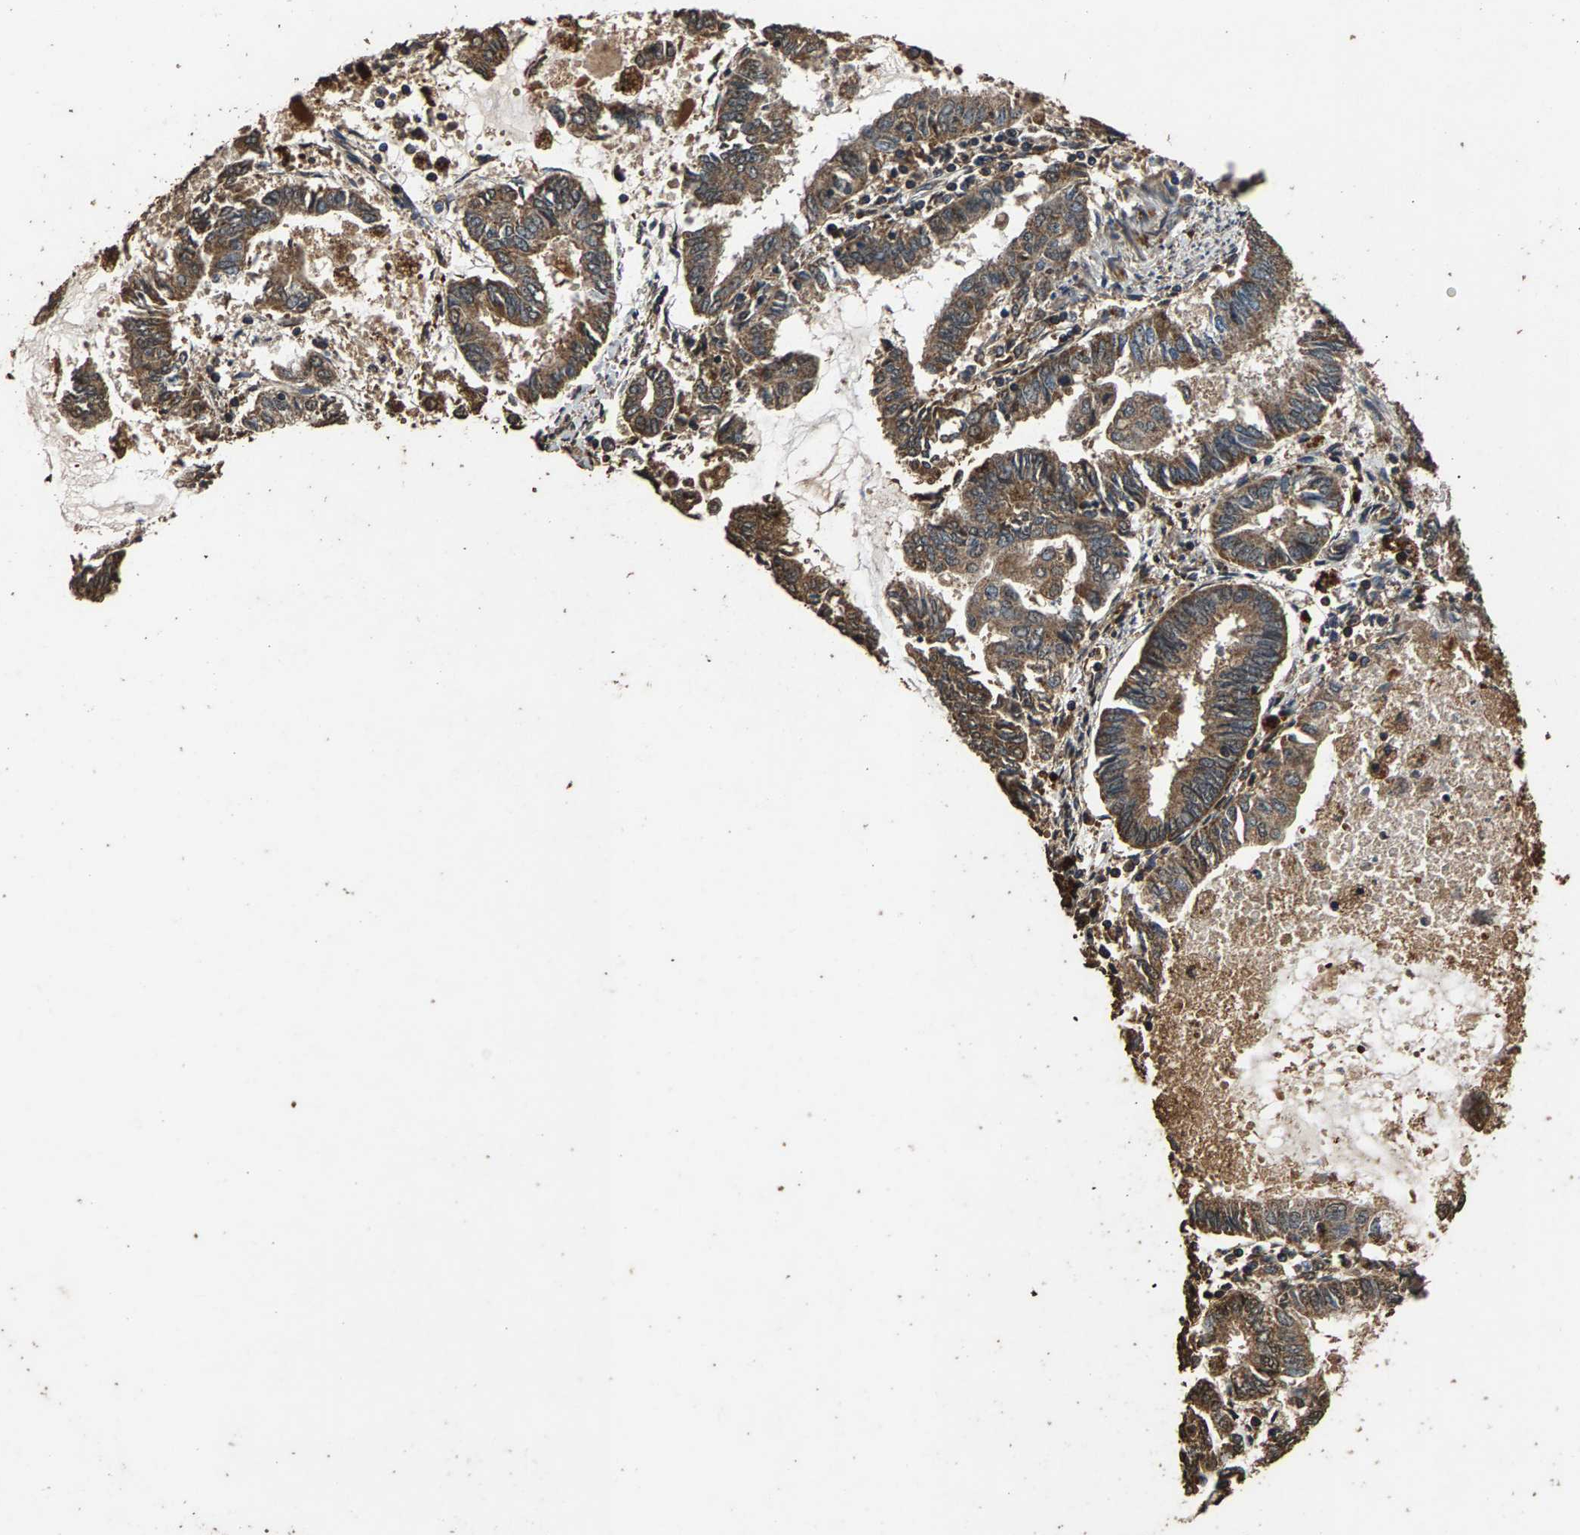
{"staining": {"intensity": "moderate", "quantity": ">75%", "location": "cytoplasmic/membranous"}, "tissue": "endometrial cancer", "cell_type": "Tumor cells", "image_type": "cancer", "snomed": [{"axis": "morphology", "description": "Adenocarcinoma, NOS"}, {"axis": "topography", "description": "Endometrium"}], "caption": "The image displays staining of endometrial adenocarcinoma, revealing moderate cytoplasmic/membranous protein staining (brown color) within tumor cells. (Brightfield microscopy of DAB IHC at high magnification).", "gene": "MRPL27", "patient": {"sex": "female", "age": 86}}